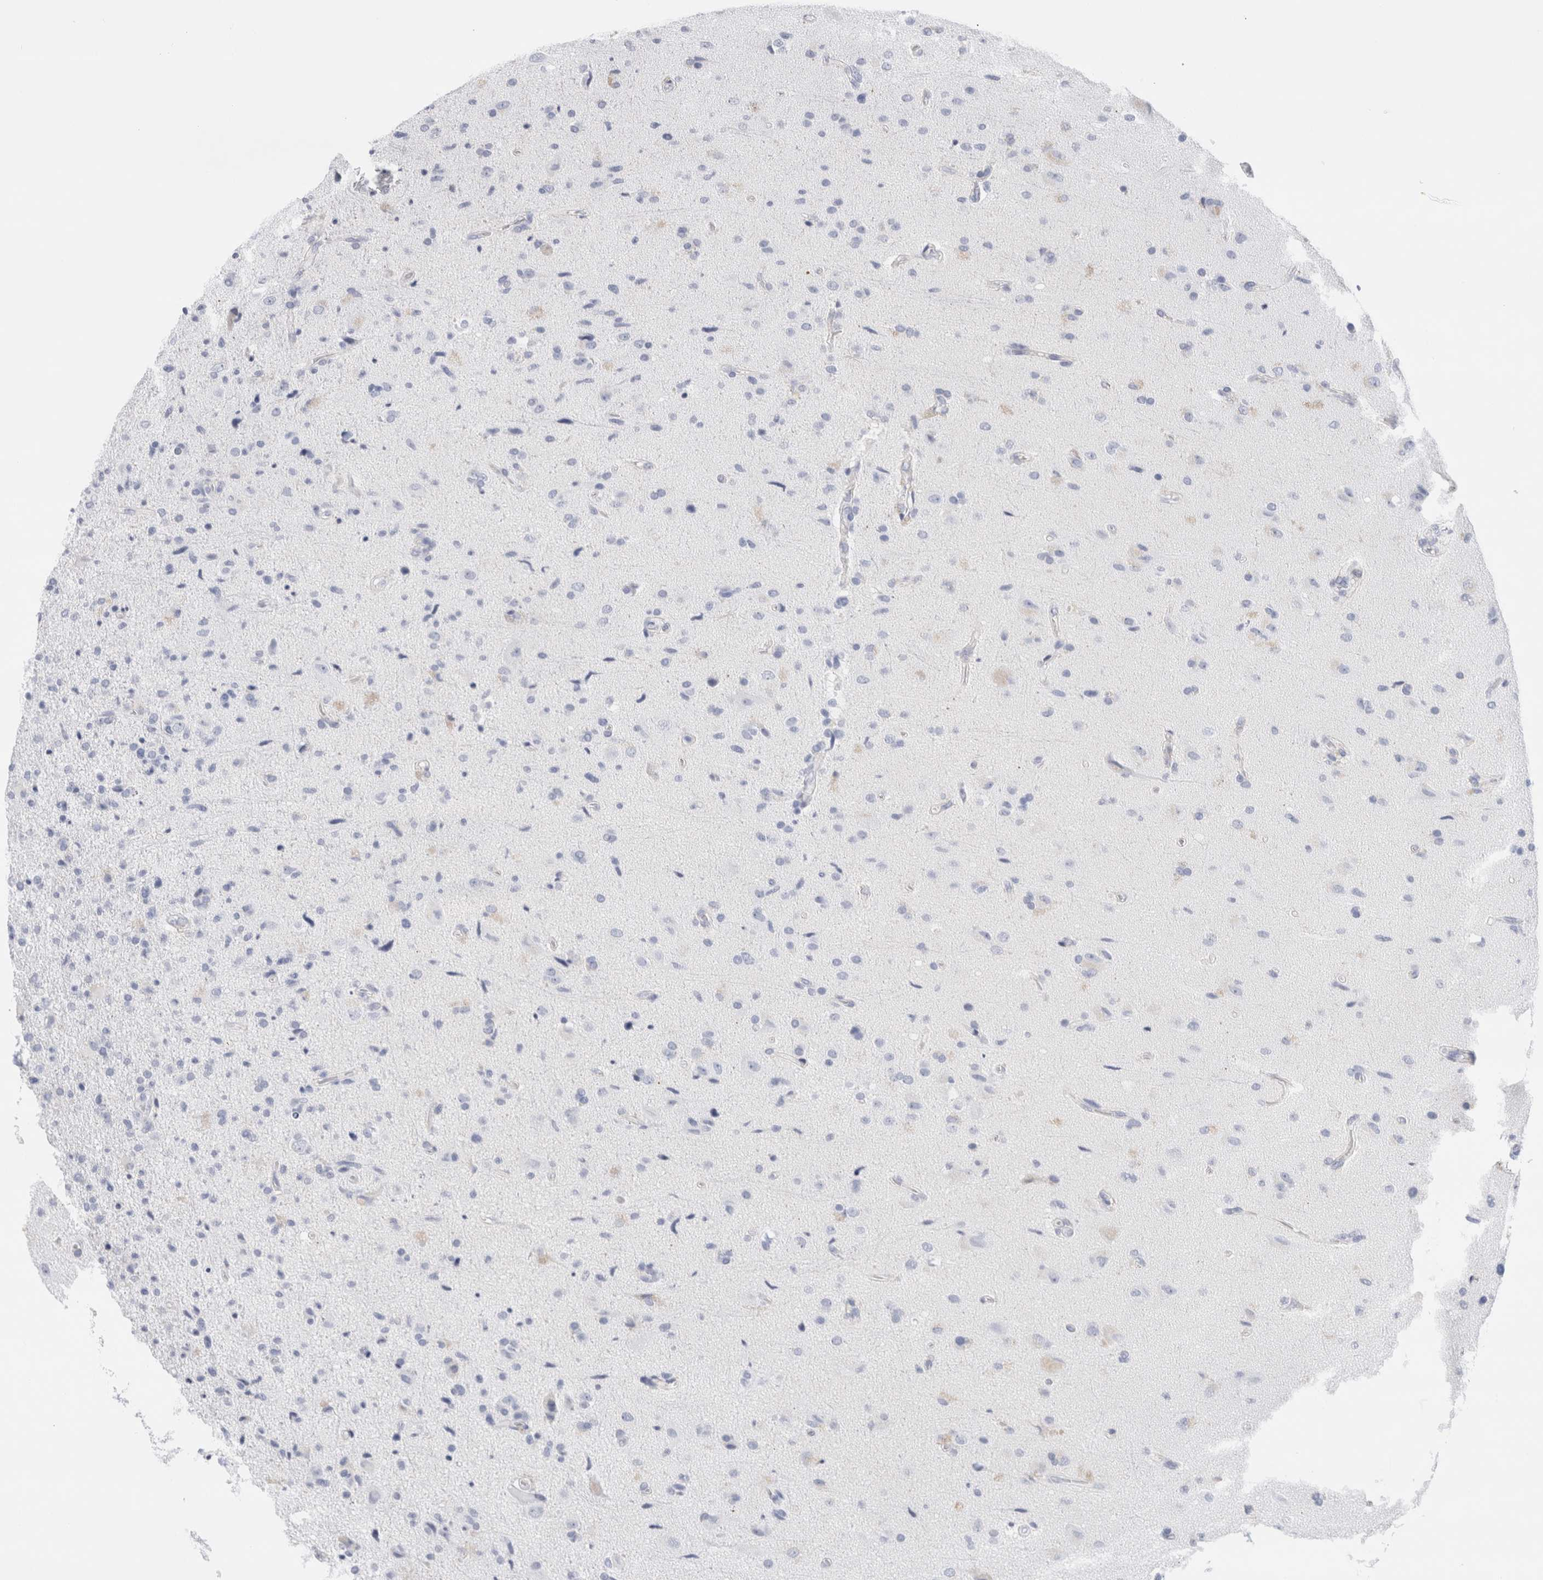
{"staining": {"intensity": "negative", "quantity": "none", "location": "none"}, "tissue": "glioma", "cell_type": "Tumor cells", "image_type": "cancer", "snomed": [{"axis": "morphology", "description": "Glioma, malignant, High grade"}, {"axis": "topography", "description": "Brain"}], "caption": "Glioma stained for a protein using immunohistochemistry (IHC) shows no staining tumor cells.", "gene": "ECHDC2", "patient": {"sex": "male", "age": 72}}